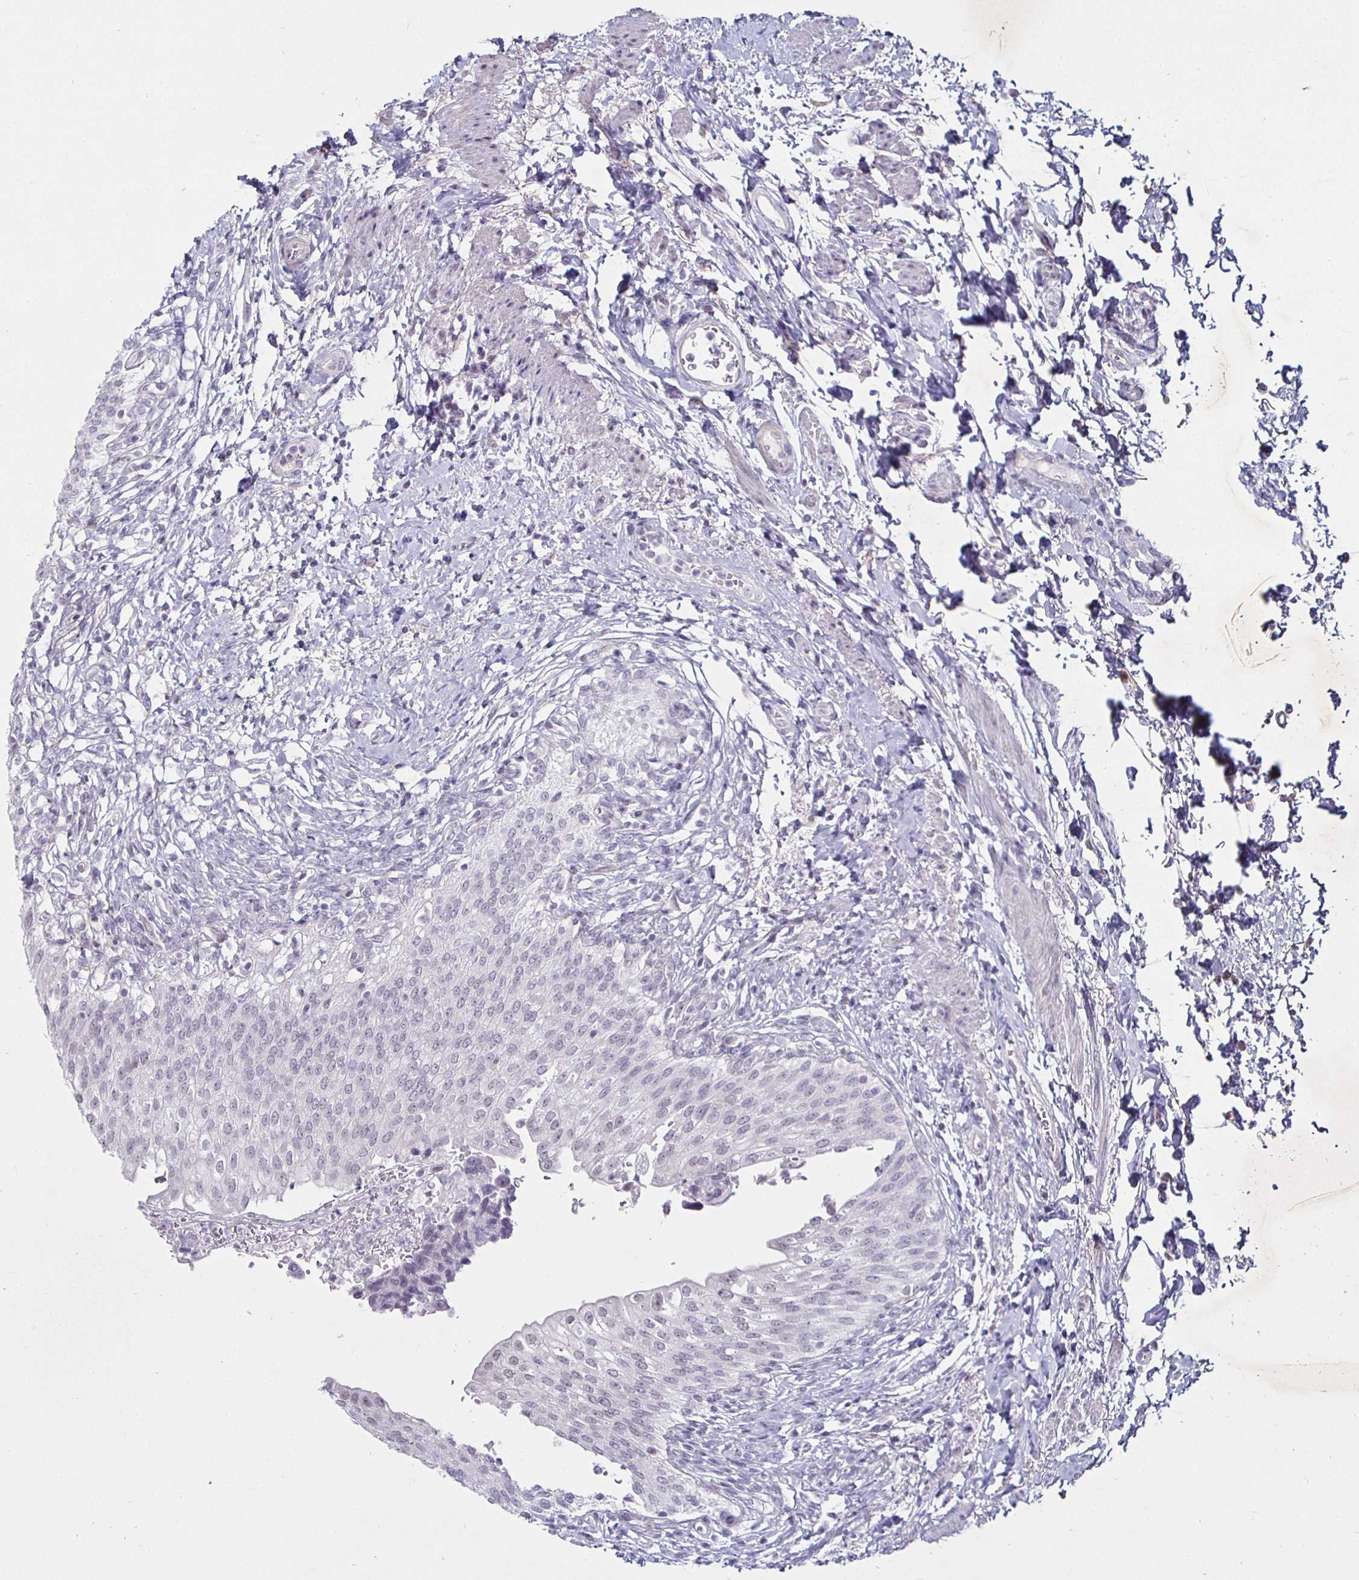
{"staining": {"intensity": "weak", "quantity": "<25%", "location": "nuclear"}, "tissue": "urinary bladder", "cell_type": "Urothelial cells", "image_type": "normal", "snomed": [{"axis": "morphology", "description": "Normal tissue, NOS"}, {"axis": "topography", "description": "Urinary bladder"}, {"axis": "topography", "description": "Peripheral nerve tissue"}], "caption": "This micrograph is of unremarkable urinary bladder stained with immunohistochemistry (IHC) to label a protein in brown with the nuclei are counter-stained blue. There is no staining in urothelial cells.", "gene": "MLH1", "patient": {"sex": "female", "age": 60}}